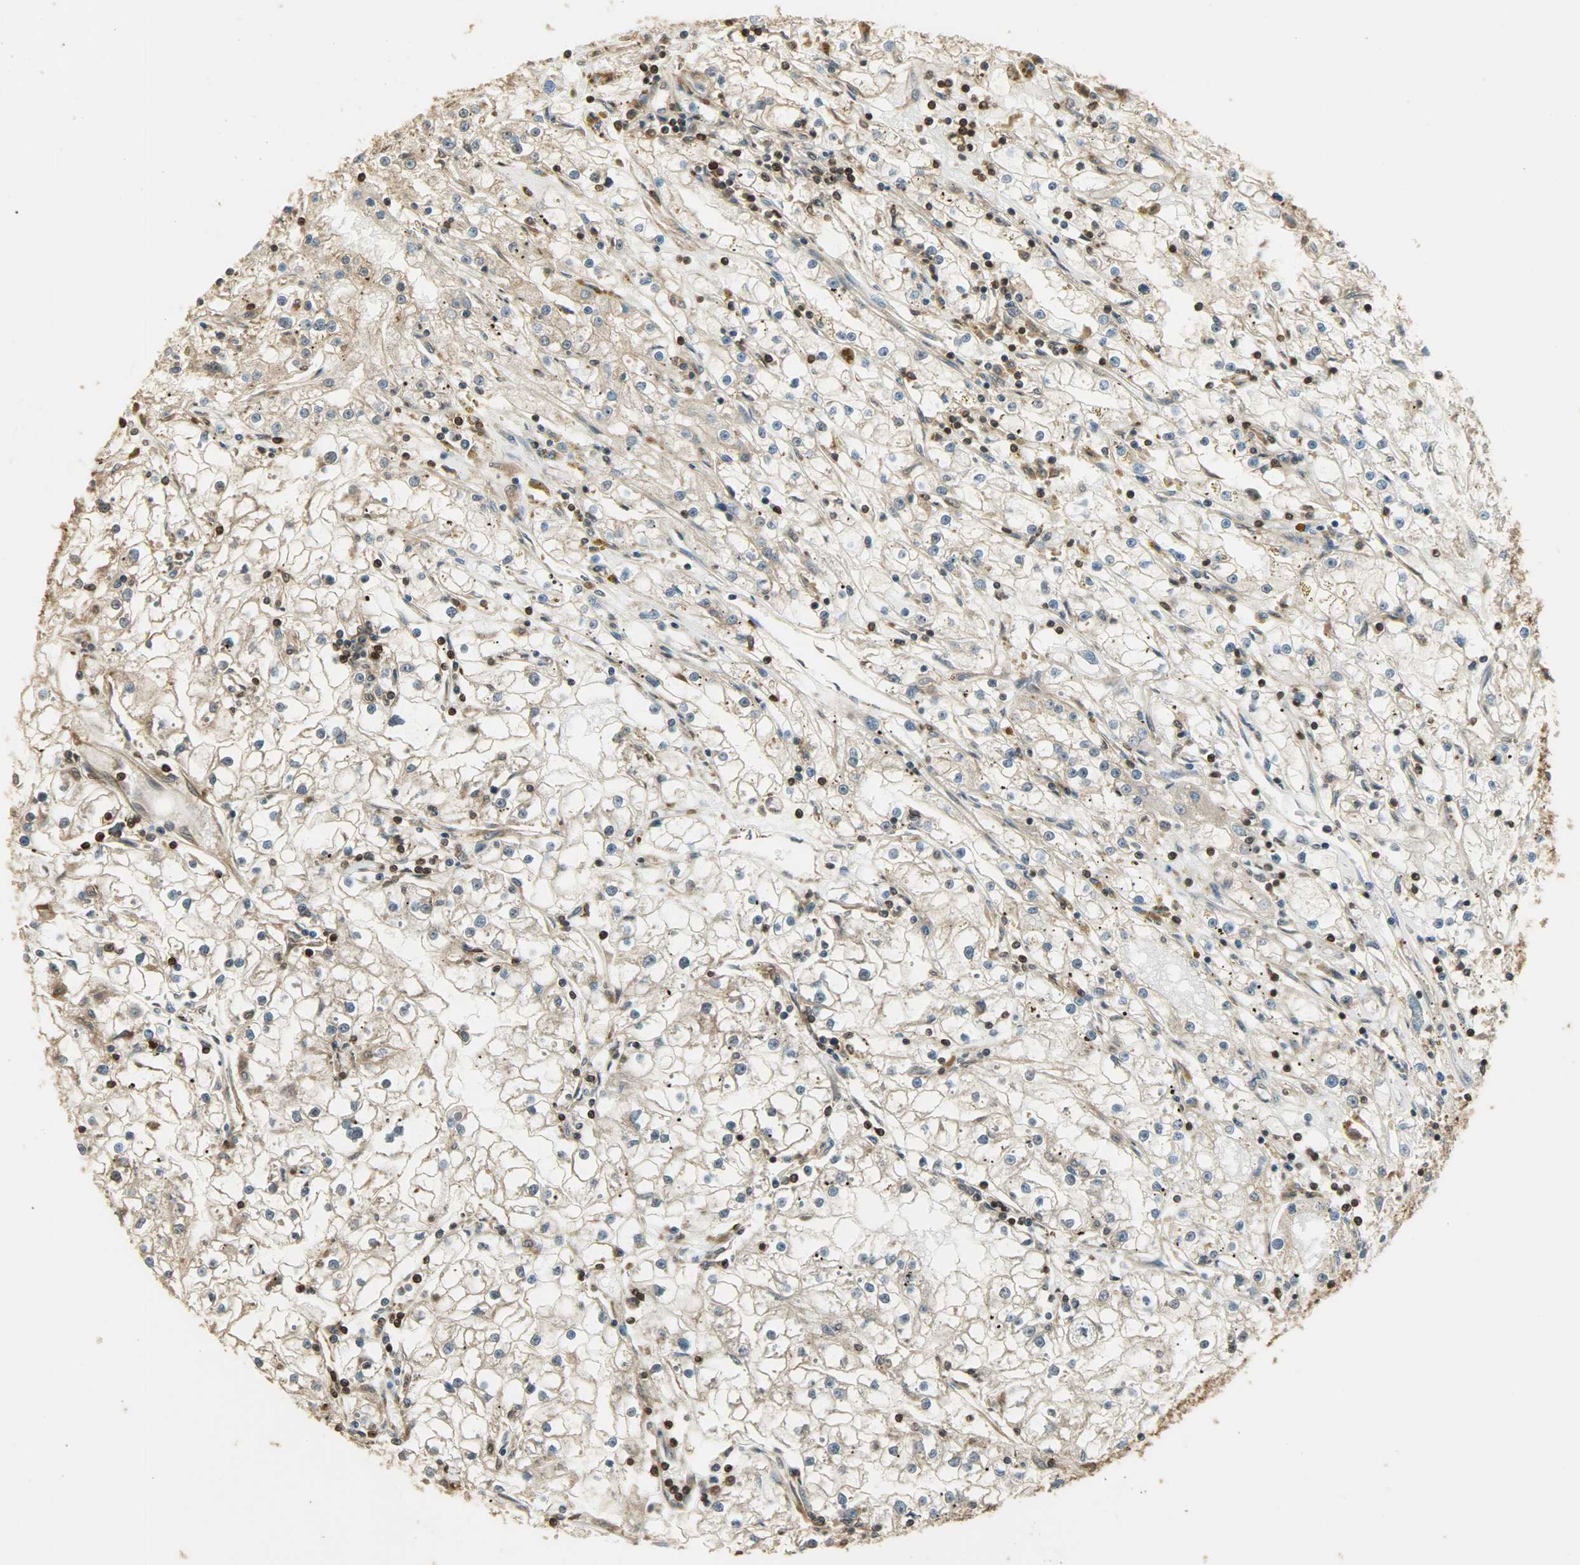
{"staining": {"intensity": "moderate", "quantity": "25%-75%", "location": "cytoplasmic/membranous"}, "tissue": "renal cancer", "cell_type": "Tumor cells", "image_type": "cancer", "snomed": [{"axis": "morphology", "description": "Adenocarcinoma, NOS"}, {"axis": "topography", "description": "Kidney"}], "caption": "Protein analysis of renal cancer tissue displays moderate cytoplasmic/membranous staining in approximately 25%-75% of tumor cells. The protein of interest is shown in brown color, while the nuclei are stained blue.", "gene": "YWHAZ", "patient": {"sex": "male", "age": 56}}